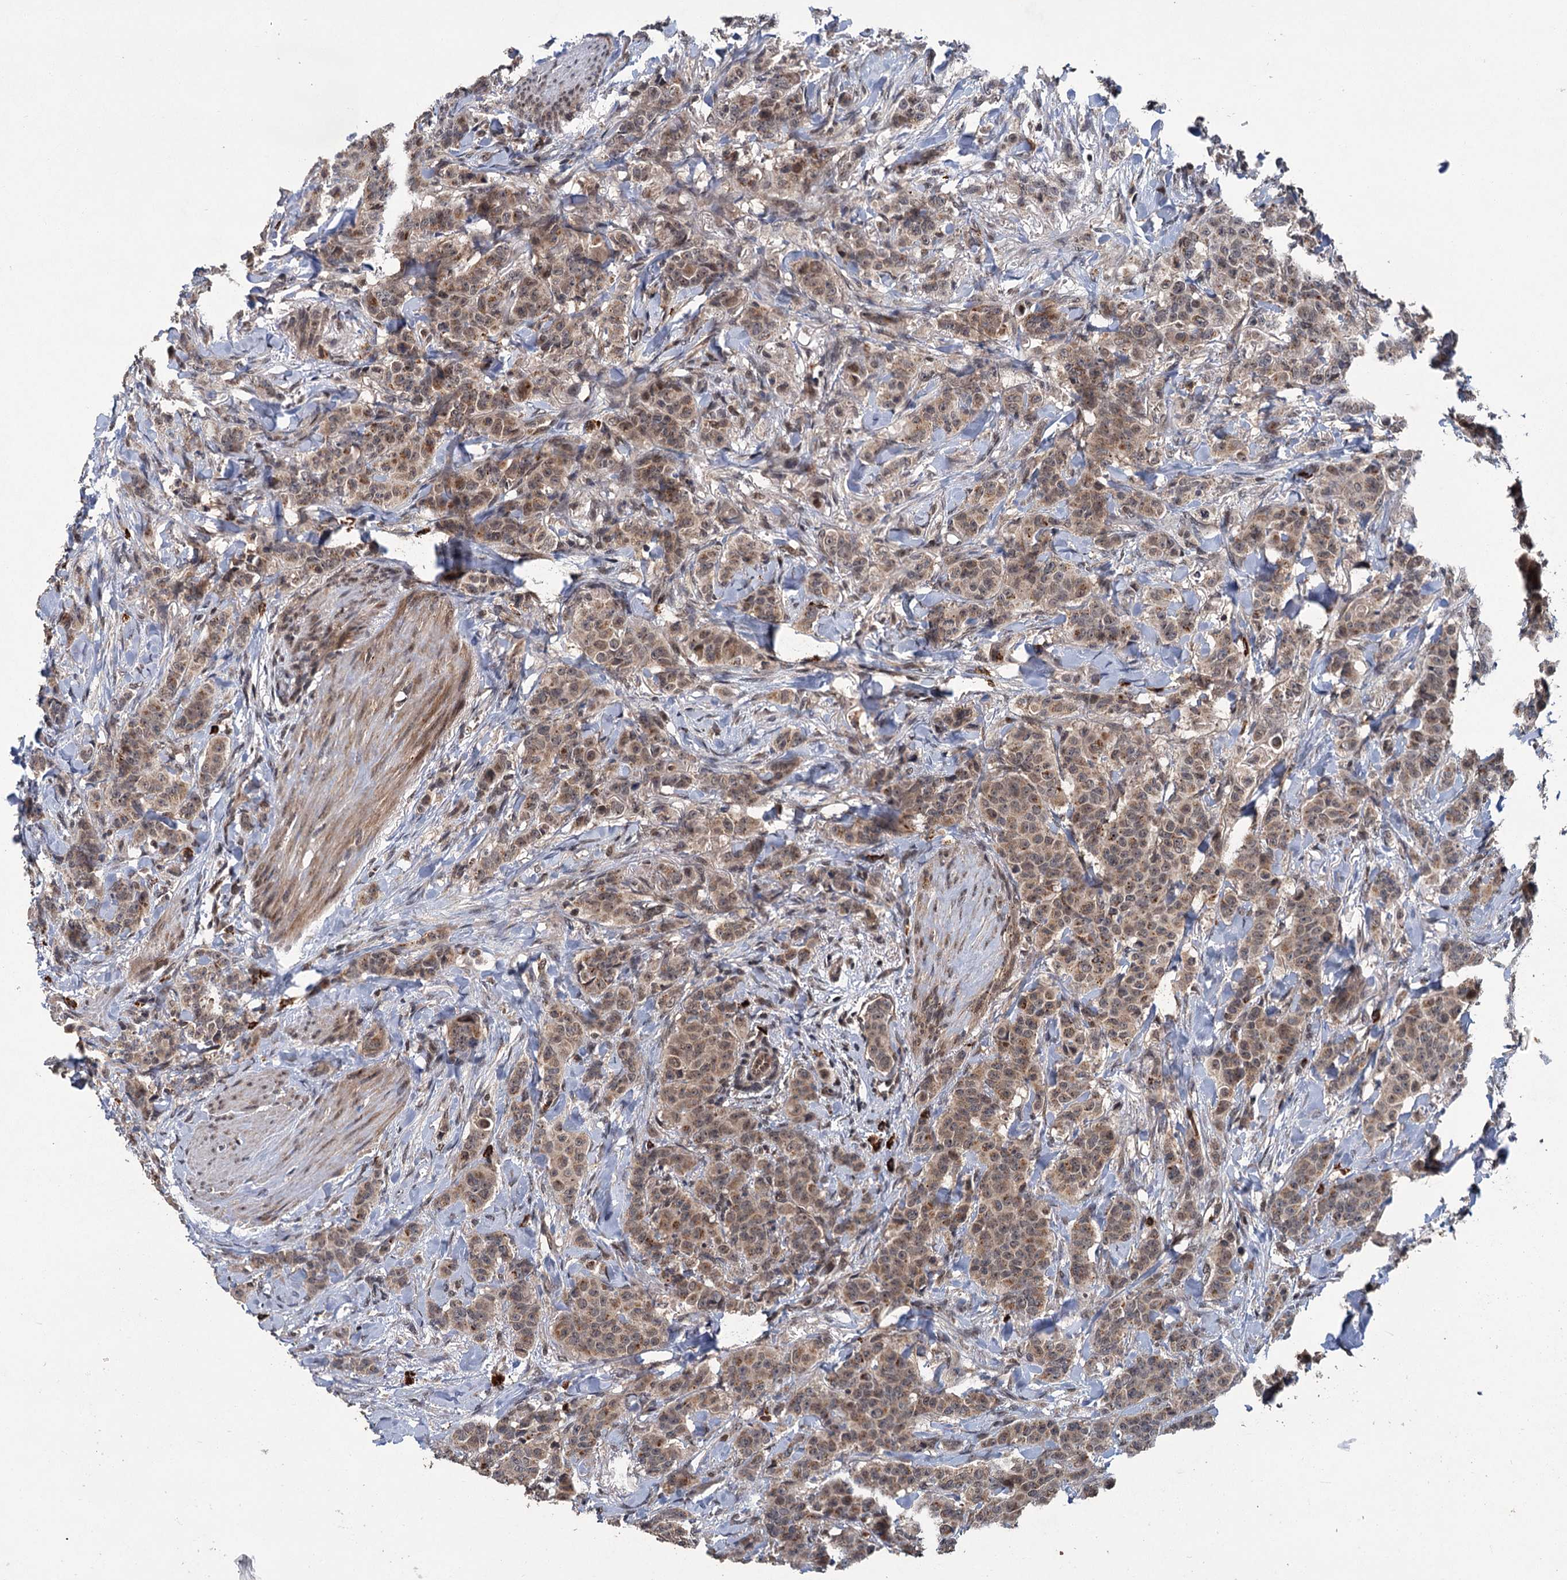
{"staining": {"intensity": "moderate", "quantity": ">75%", "location": "cytoplasmic/membranous,nuclear"}, "tissue": "breast cancer", "cell_type": "Tumor cells", "image_type": "cancer", "snomed": [{"axis": "morphology", "description": "Duct carcinoma"}, {"axis": "topography", "description": "Breast"}], "caption": "Protein expression analysis of human breast cancer (intraductal carcinoma) reveals moderate cytoplasmic/membranous and nuclear staining in about >75% of tumor cells.", "gene": "KANSL2", "patient": {"sex": "female", "age": 40}}